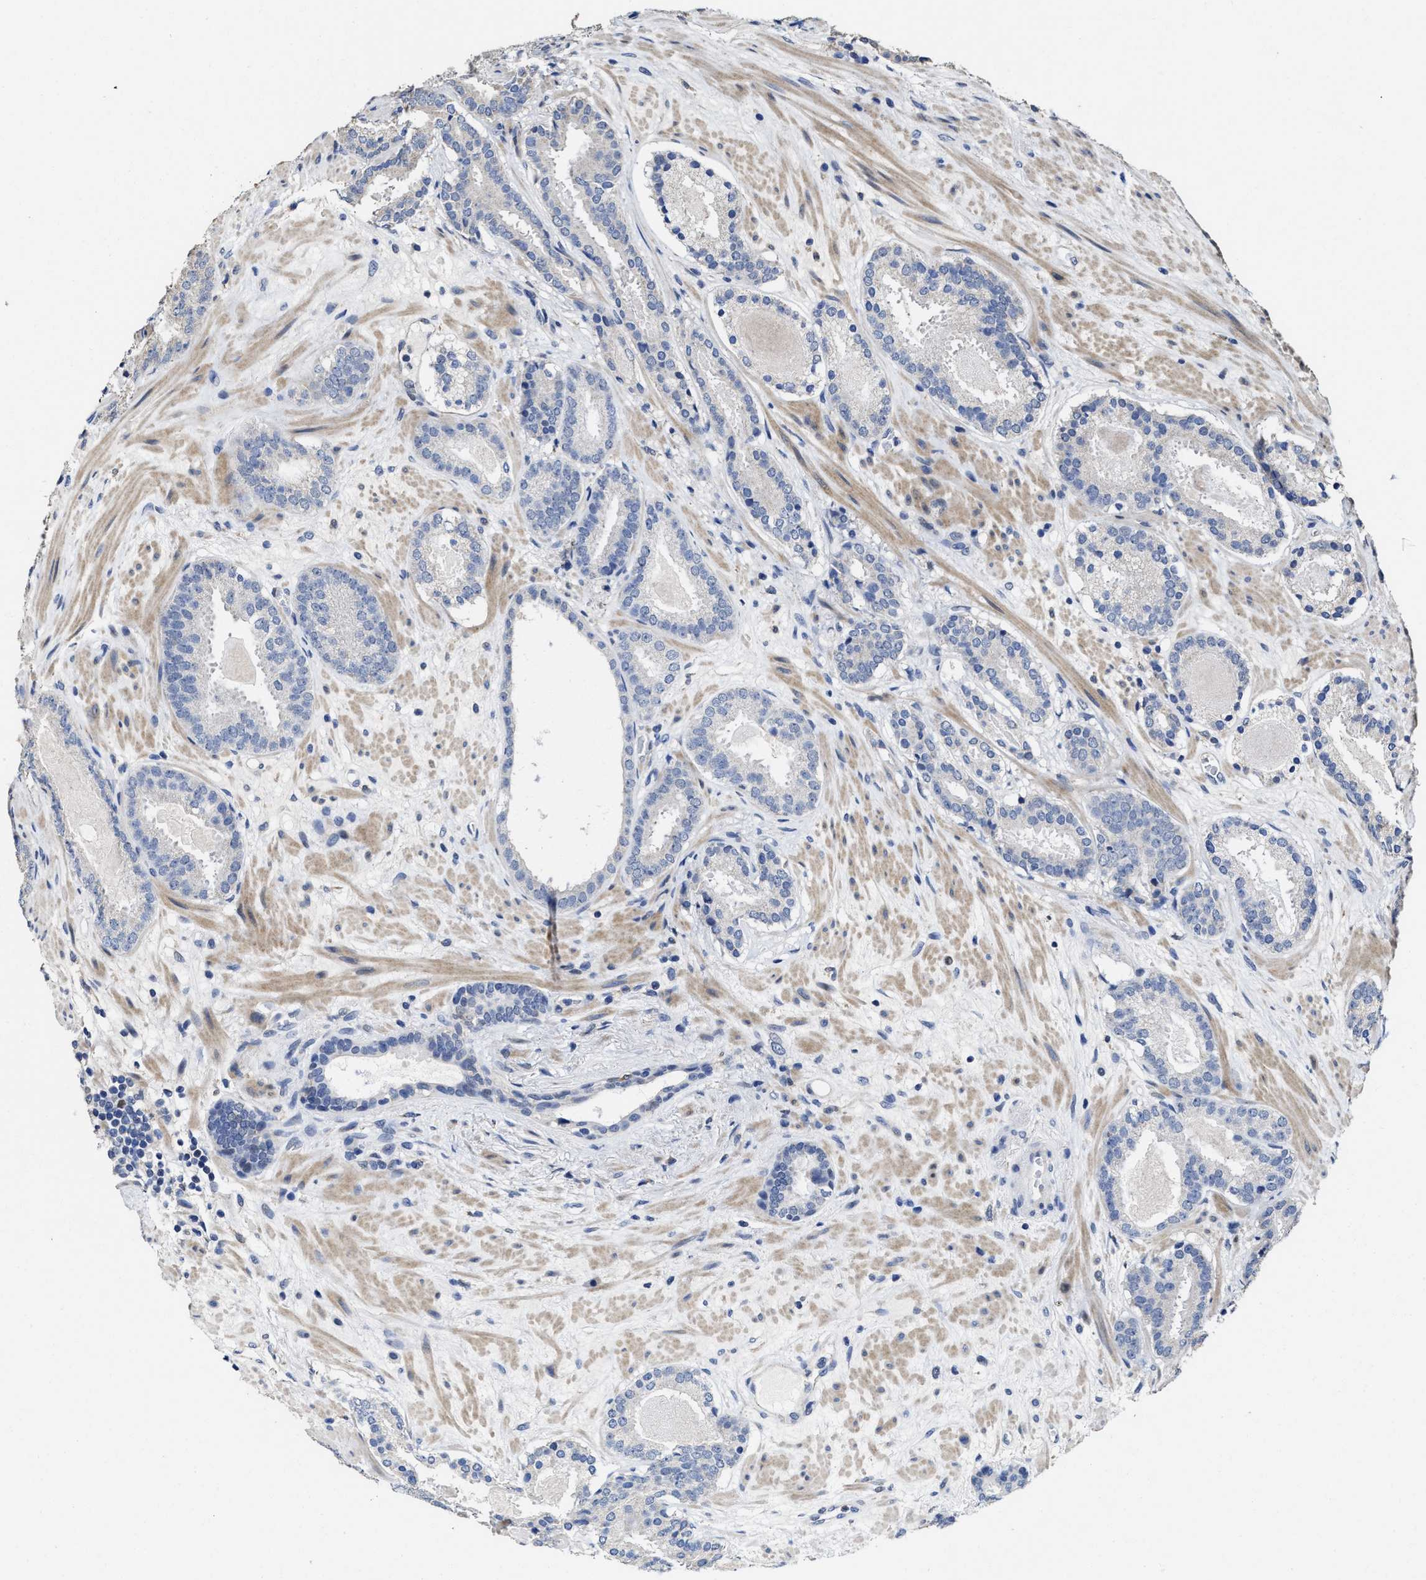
{"staining": {"intensity": "negative", "quantity": "none", "location": "none"}, "tissue": "prostate cancer", "cell_type": "Tumor cells", "image_type": "cancer", "snomed": [{"axis": "morphology", "description": "Adenocarcinoma, Low grade"}, {"axis": "topography", "description": "Prostate"}], "caption": "High magnification brightfield microscopy of prostate cancer stained with DAB (brown) and counterstained with hematoxylin (blue): tumor cells show no significant positivity. (Stains: DAB (3,3'-diaminobenzidine) IHC with hematoxylin counter stain, Microscopy: brightfield microscopy at high magnification).", "gene": "ZFAT", "patient": {"sex": "male", "age": 69}}